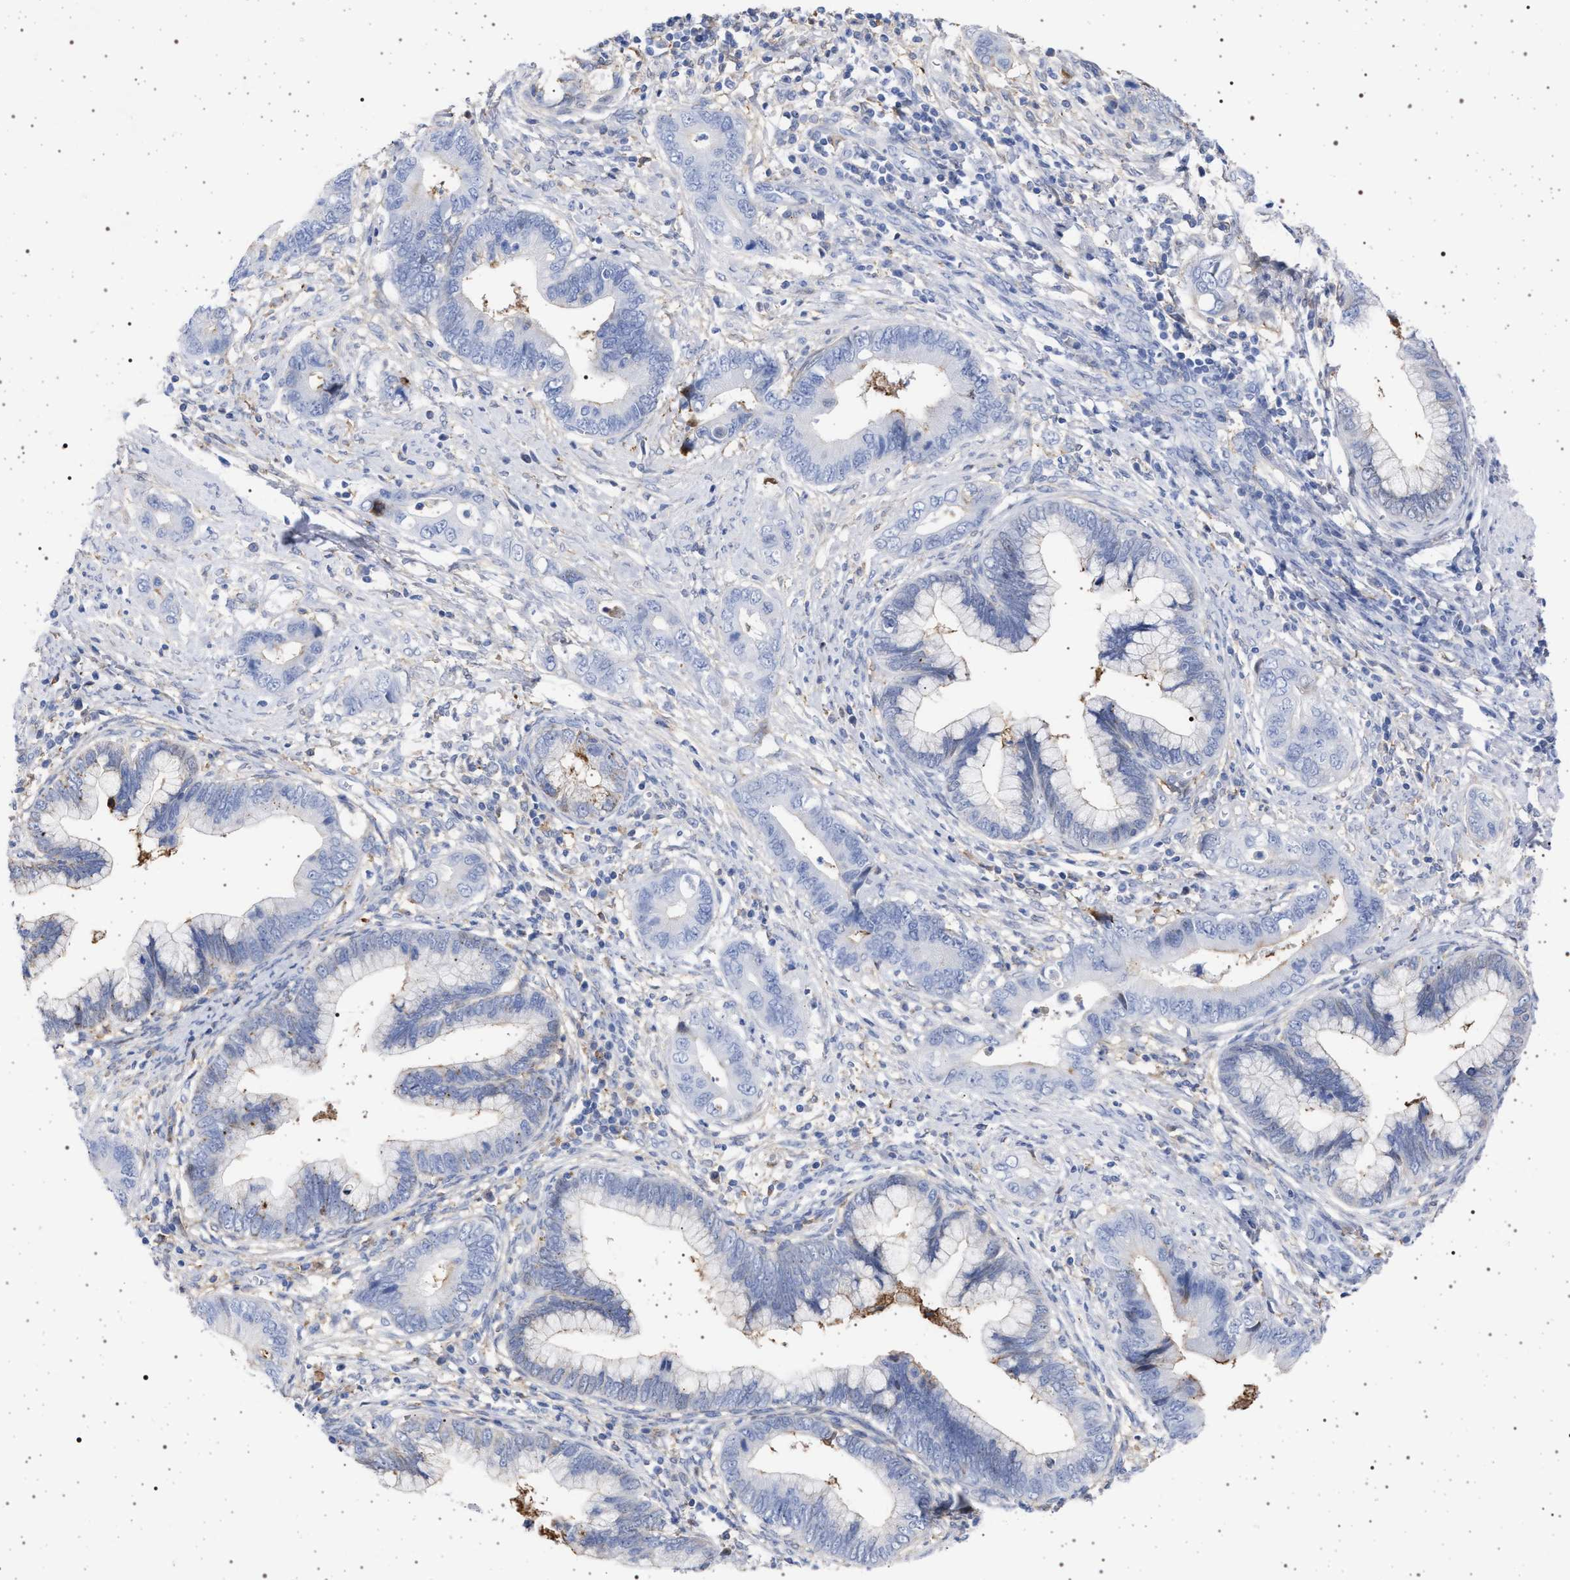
{"staining": {"intensity": "negative", "quantity": "none", "location": "none"}, "tissue": "cervical cancer", "cell_type": "Tumor cells", "image_type": "cancer", "snomed": [{"axis": "morphology", "description": "Adenocarcinoma, NOS"}, {"axis": "topography", "description": "Cervix"}], "caption": "High power microscopy photomicrograph of an immunohistochemistry histopathology image of cervical cancer, revealing no significant expression in tumor cells. The staining is performed using DAB brown chromogen with nuclei counter-stained in using hematoxylin.", "gene": "PLG", "patient": {"sex": "female", "age": 44}}